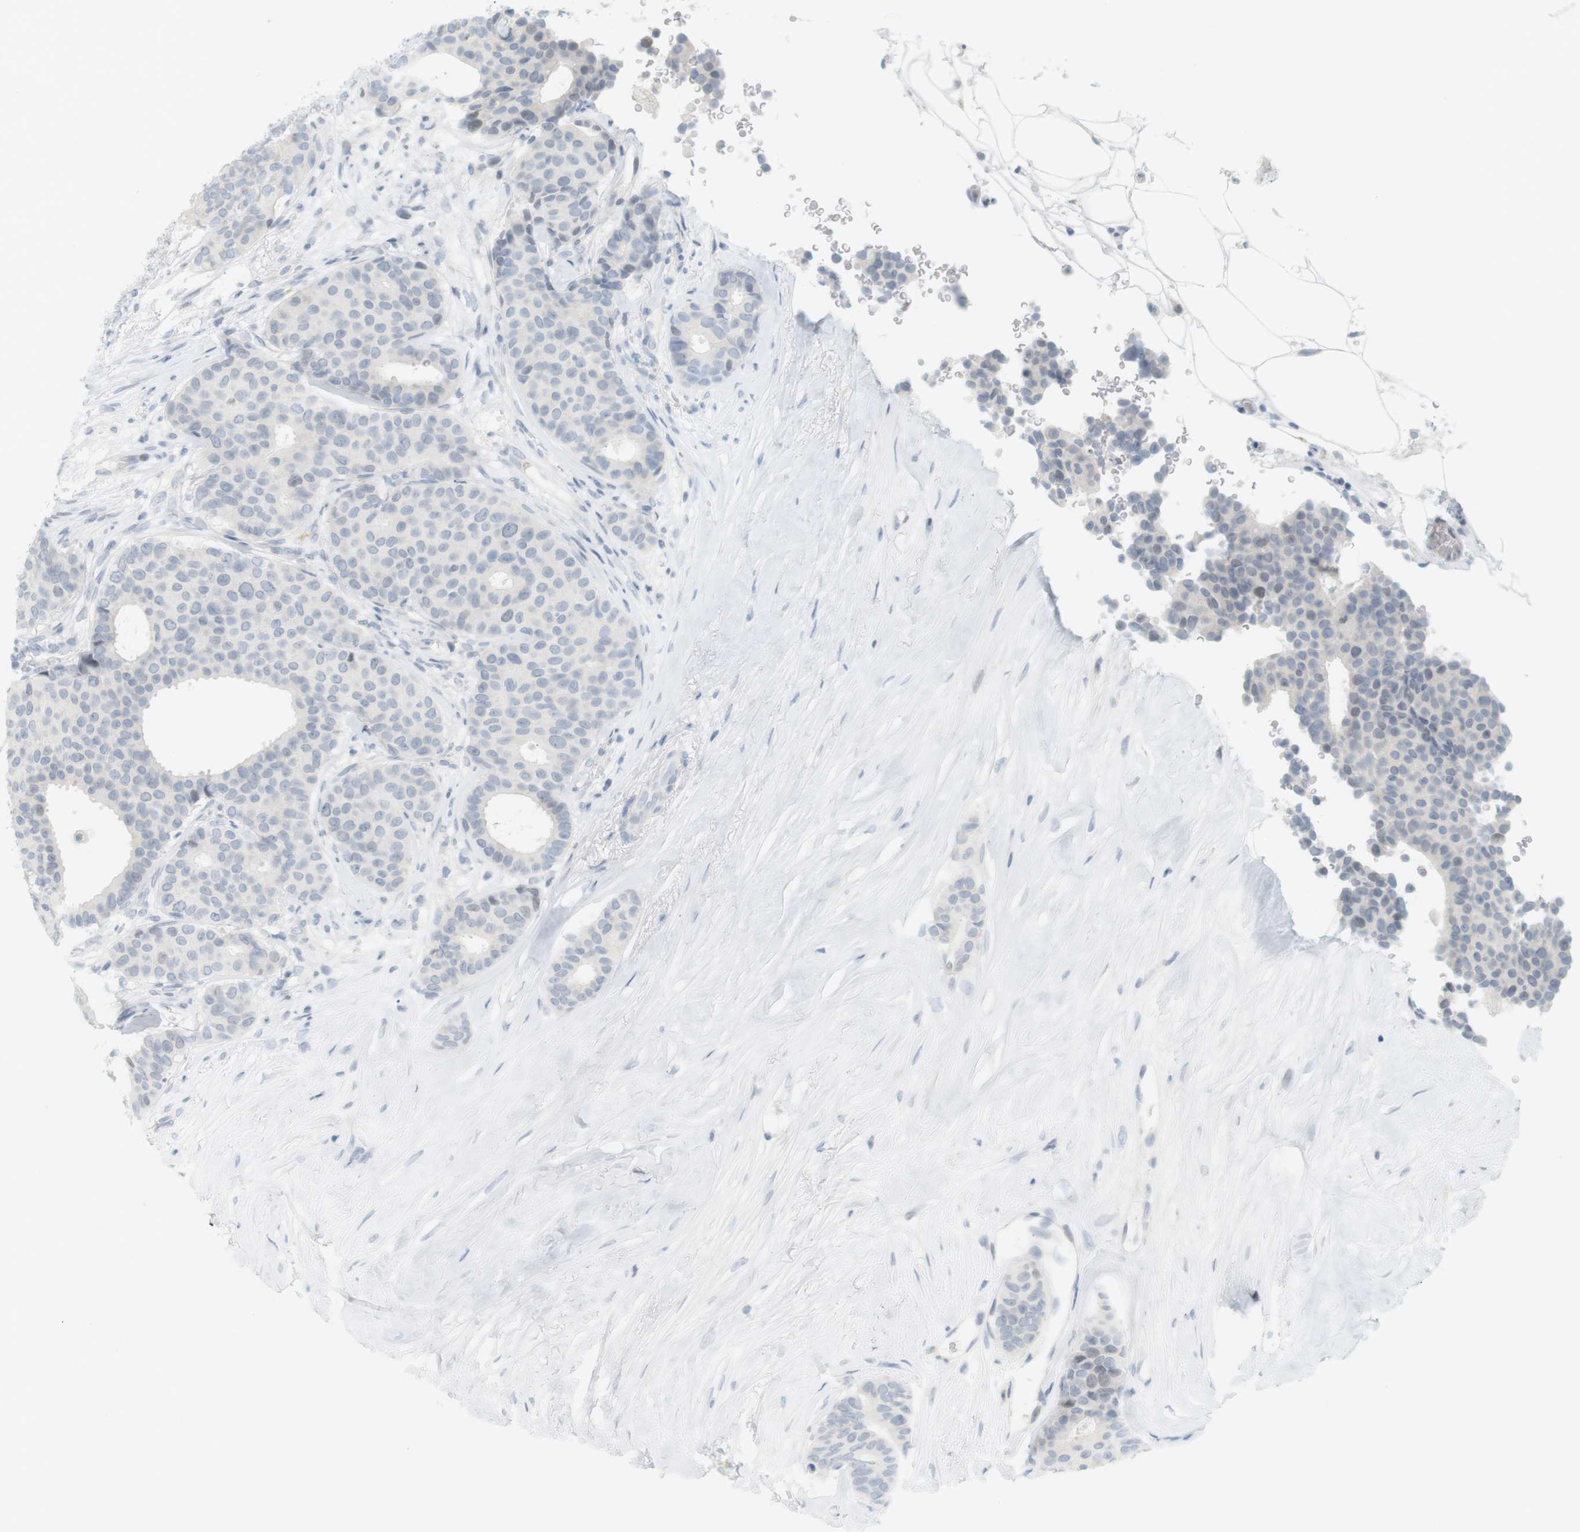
{"staining": {"intensity": "negative", "quantity": "none", "location": "none"}, "tissue": "breast cancer", "cell_type": "Tumor cells", "image_type": "cancer", "snomed": [{"axis": "morphology", "description": "Duct carcinoma"}, {"axis": "topography", "description": "Breast"}], "caption": "The IHC micrograph has no significant expression in tumor cells of intraductal carcinoma (breast) tissue.", "gene": "DMC1", "patient": {"sex": "female", "age": 75}}